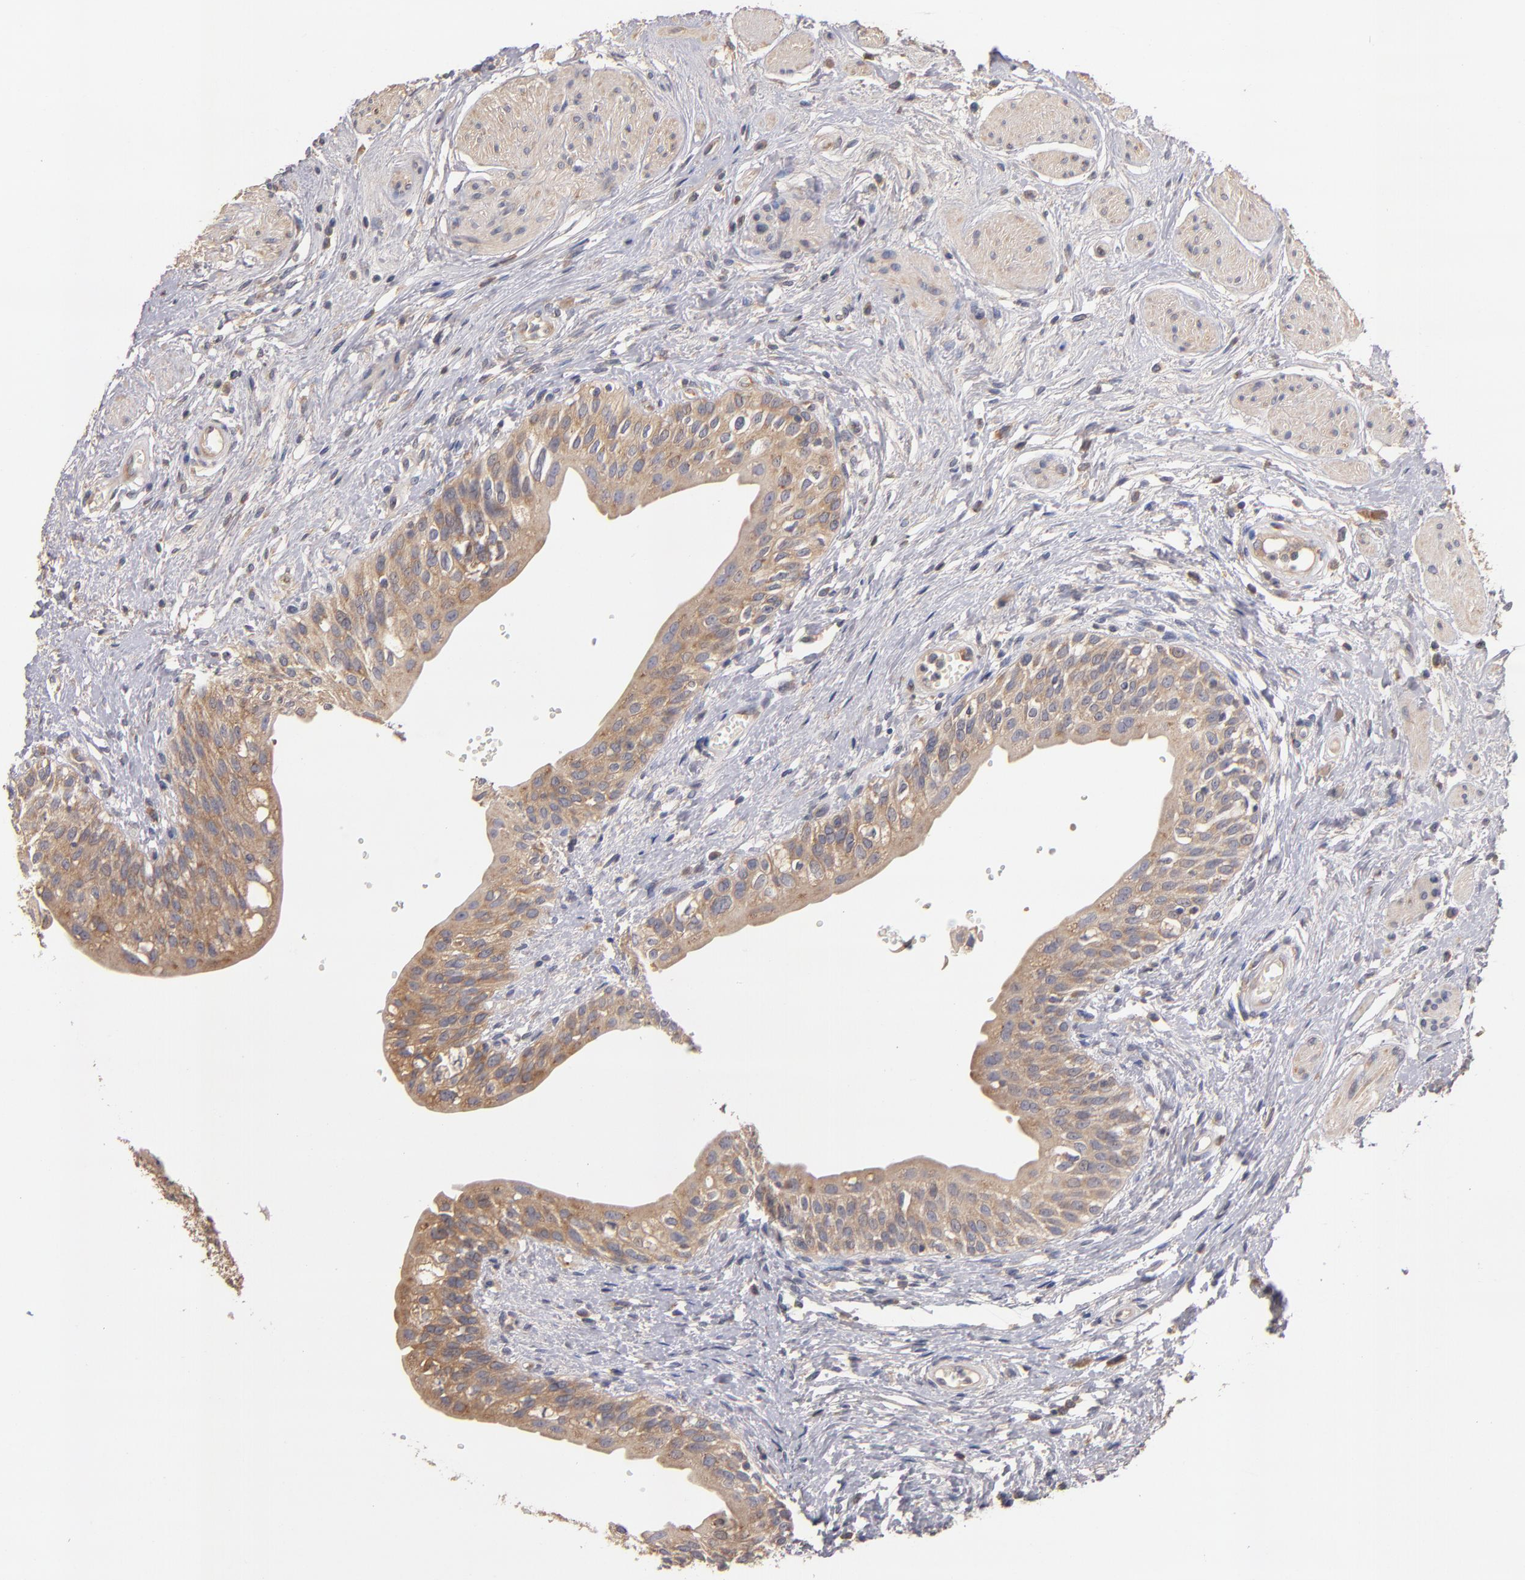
{"staining": {"intensity": "moderate", "quantity": ">75%", "location": "cytoplasmic/membranous"}, "tissue": "urinary bladder", "cell_type": "Urothelial cells", "image_type": "normal", "snomed": [{"axis": "morphology", "description": "Normal tissue, NOS"}, {"axis": "topography", "description": "Smooth muscle"}, {"axis": "topography", "description": "Urinary bladder"}], "caption": "DAB immunohistochemical staining of unremarkable urinary bladder displays moderate cytoplasmic/membranous protein expression in approximately >75% of urothelial cells. The staining was performed using DAB (3,3'-diaminobenzidine), with brown indicating positive protein expression. Nuclei are stained blue with hematoxylin.", "gene": "UPF3B", "patient": {"sex": "male", "age": 35}}